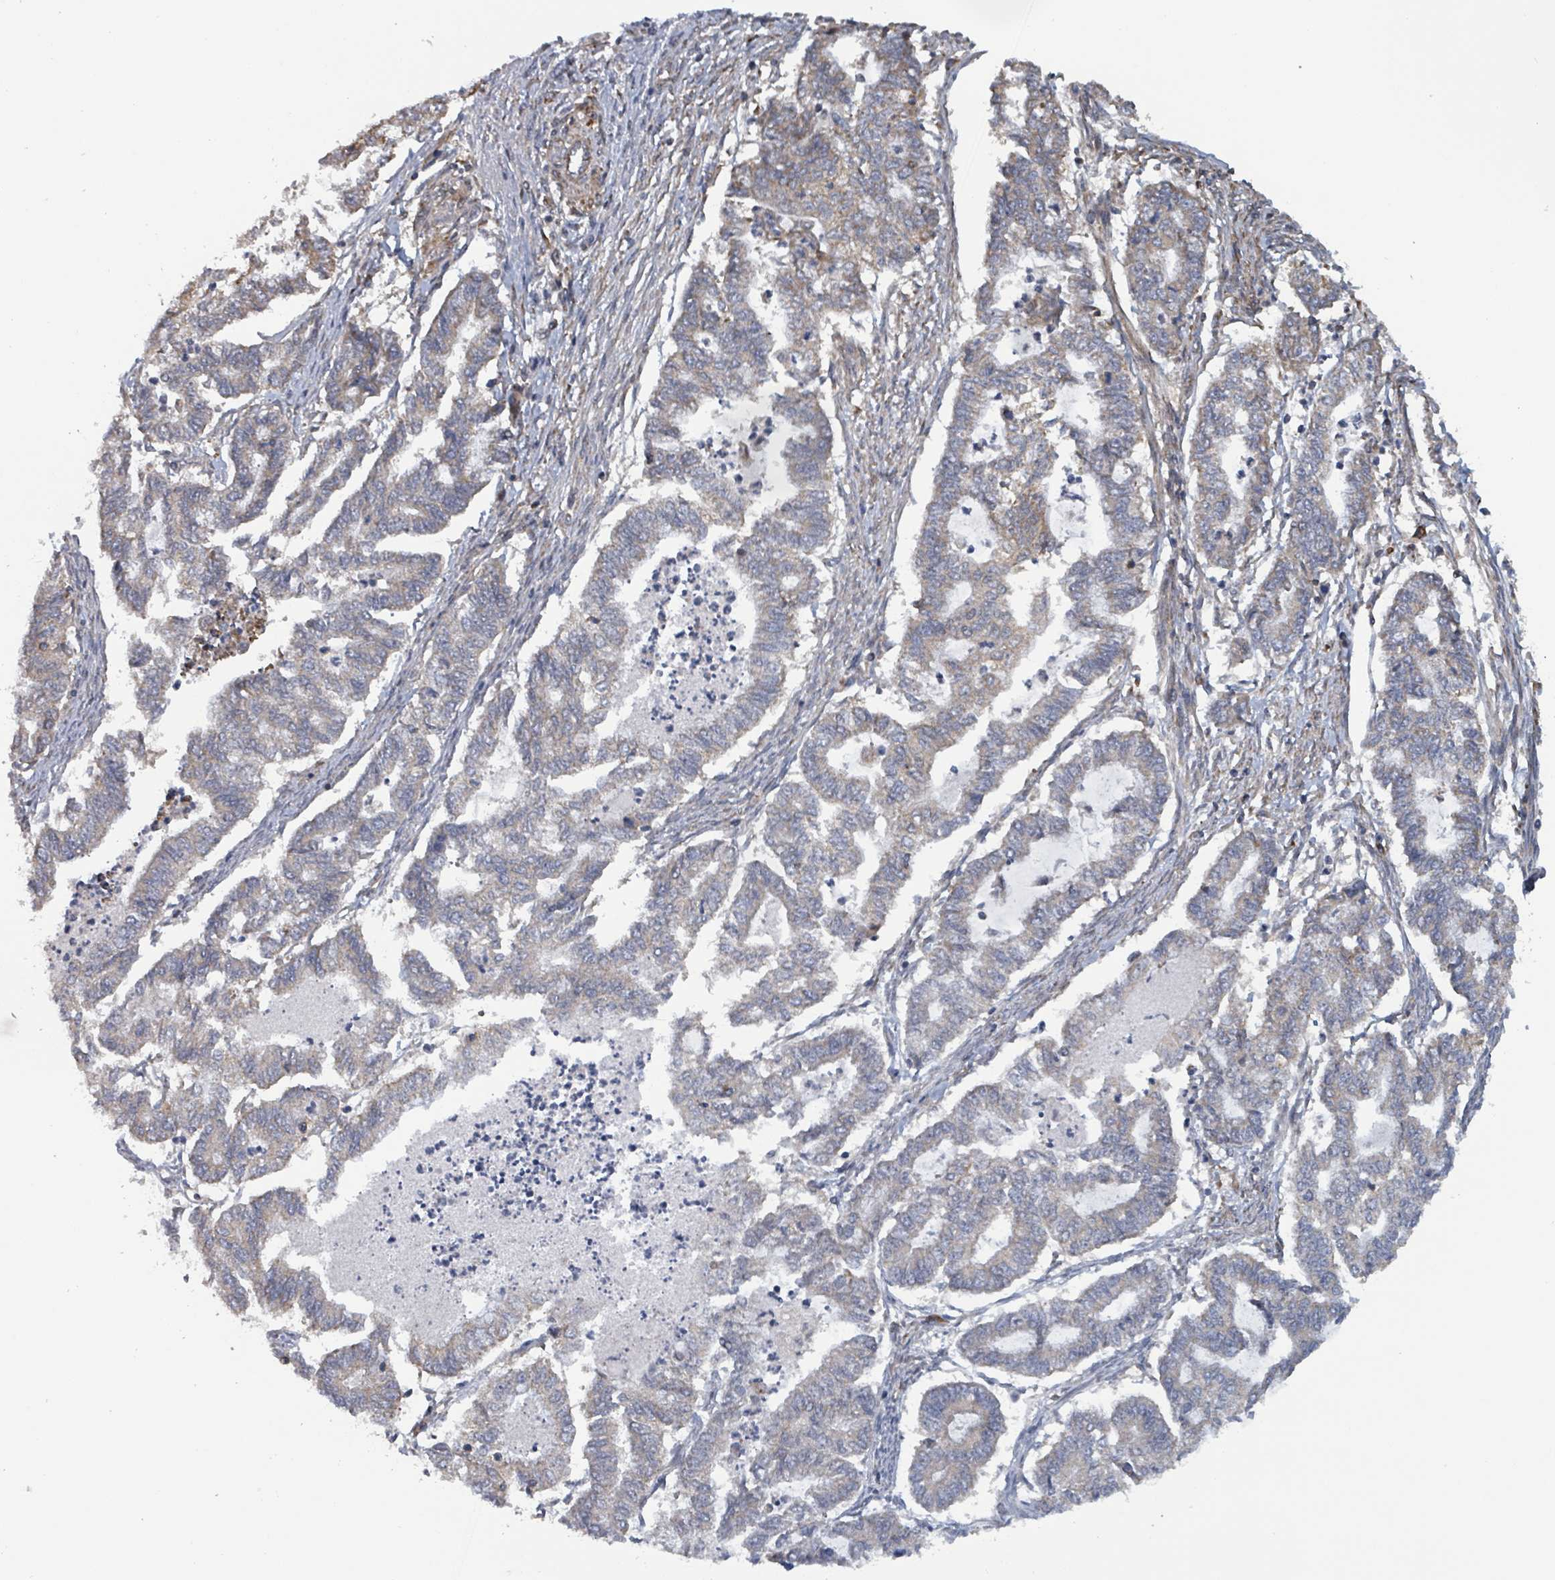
{"staining": {"intensity": "weak", "quantity": "25%-75%", "location": "cytoplasmic/membranous"}, "tissue": "endometrial cancer", "cell_type": "Tumor cells", "image_type": "cancer", "snomed": [{"axis": "morphology", "description": "Adenocarcinoma, NOS"}, {"axis": "topography", "description": "Endometrium"}], "caption": "Immunohistochemical staining of human endometrial cancer (adenocarcinoma) reveals low levels of weak cytoplasmic/membranous positivity in about 25%-75% of tumor cells. The protein is shown in brown color, while the nuclei are stained blue.", "gene": "HIVEP1", "patient": {"sex": "female", "age": 79}}